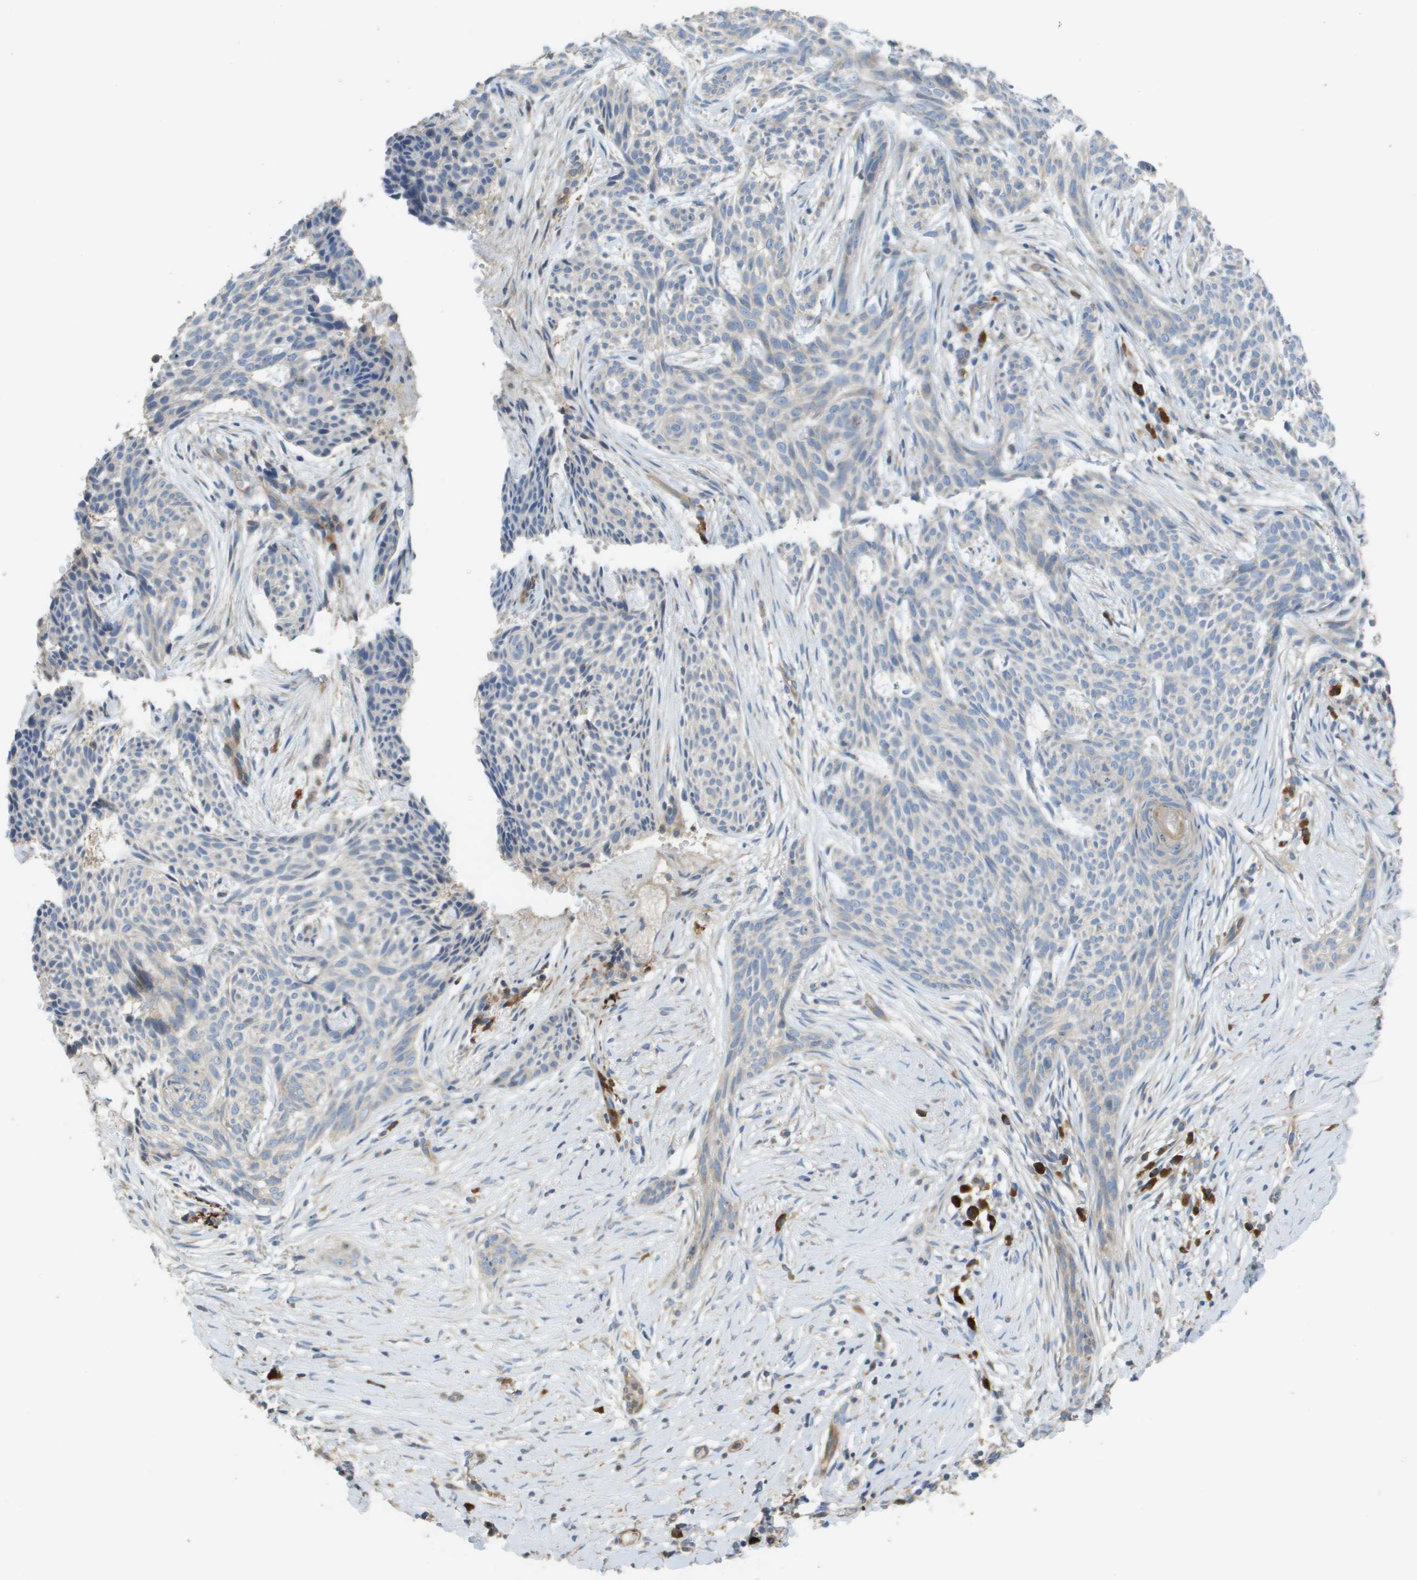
{"staining": {"intensity": "negative", "quantity": "none", "location": "none"}, "tissue": "skin cancer", "cell_type": "Tumor cells", "image_type": "cancer", "snomed": [{"axis": "morphology", "description": "Basal cell carcinoma"}, {"axis": "topography", "description": "Skin"}], "caption": "High magnification brightfield microscopy of skin cancer stained with DAB (brown) and counterstained with hematoxylin (blue): tumor cells show no significant staining.", "gene": "CASP10", "patient": {"sex": "female", "age": 59}}